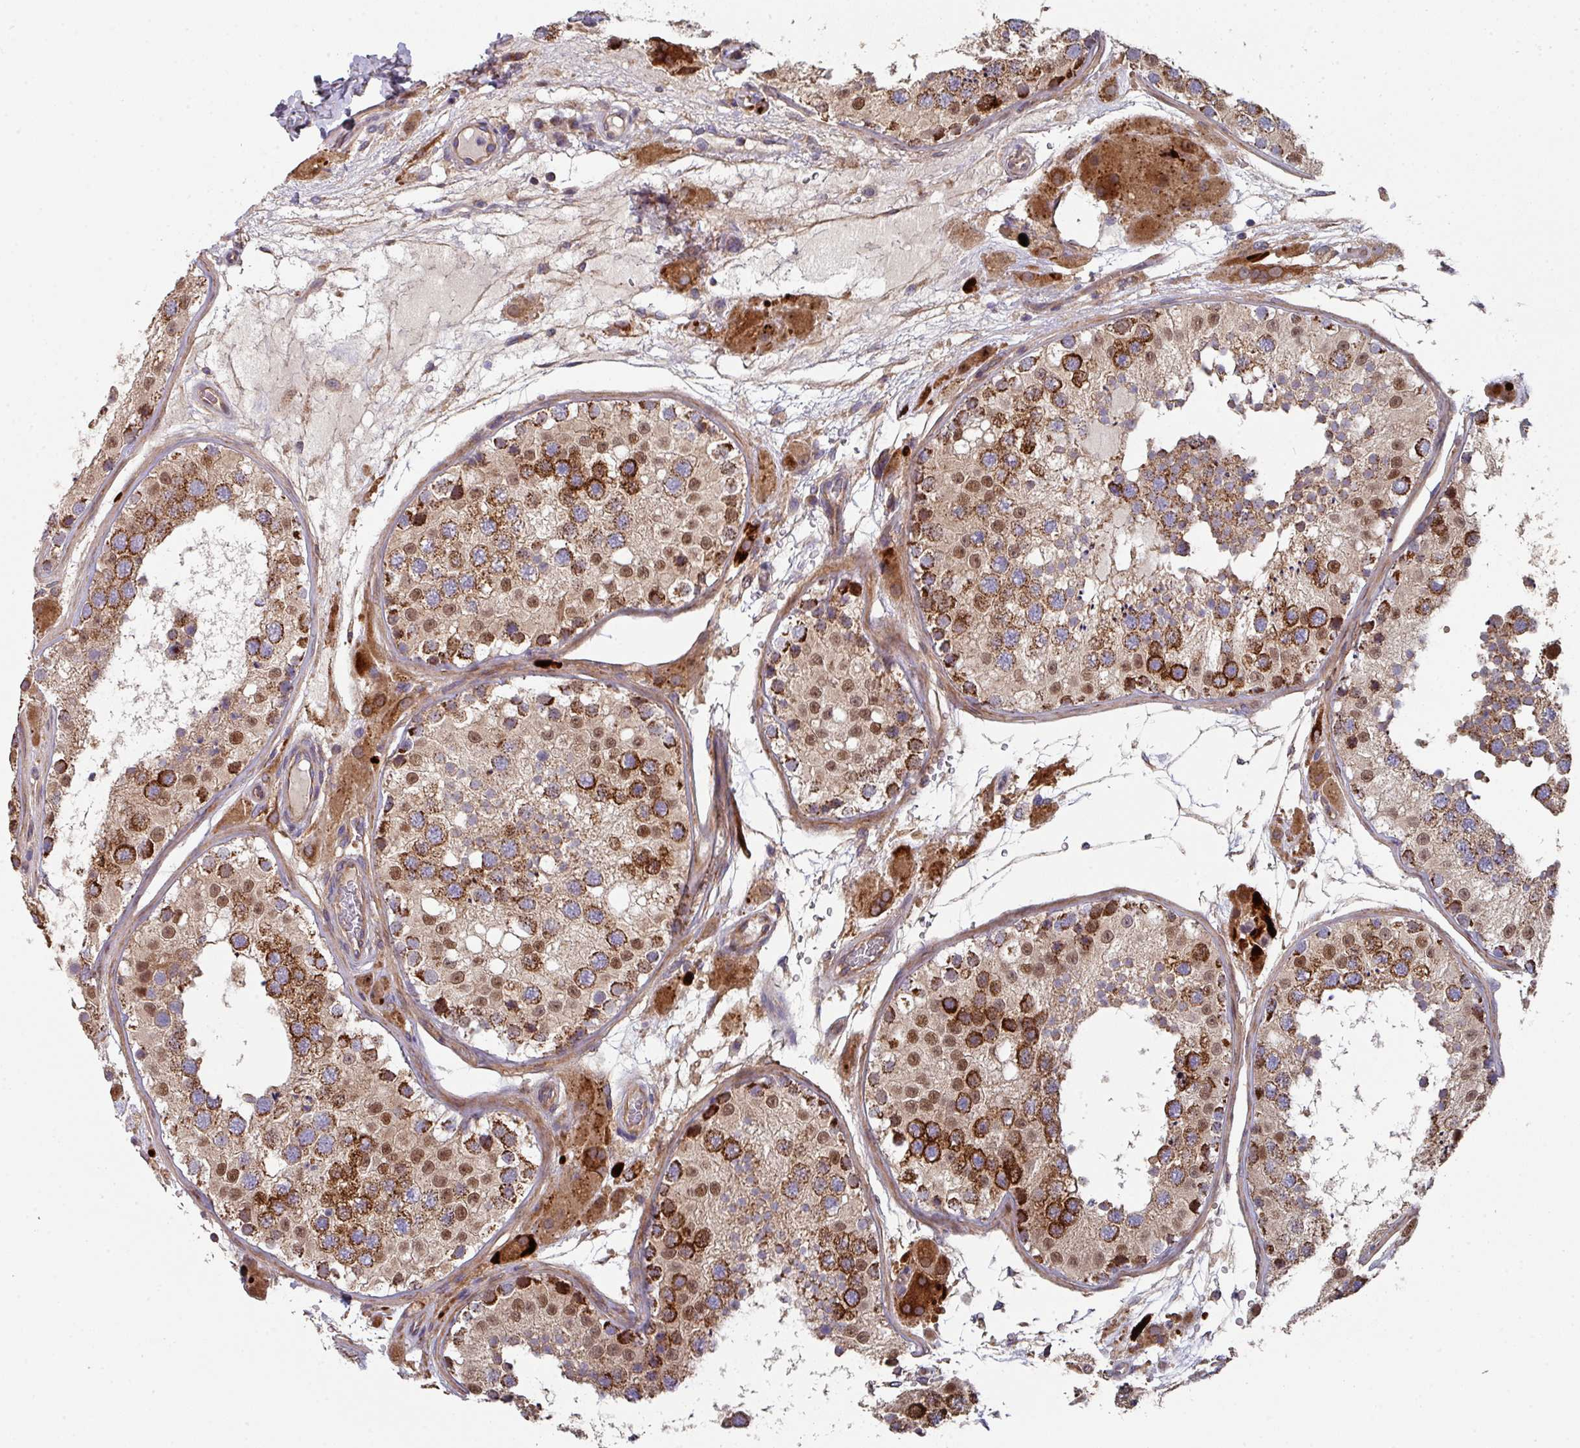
{"staining": {"intensity": "strong", "quantity": "25%-75%", "location": "cytoplasmic/membranous,nuclear"}, "tissue": "testis", "cell_type": "Cells in seminiferous ducts", "image_type": "normal", "snomed": [{"axis": "morphology", "description": "Normal tissue, NOS"}, {"axis": "topography", "description": "Testis"}], "caption": "An immunohistochemistry histopathology image of benign tissue is shown. Protein staining in brown shows strong cytoplasmic/membranous,nuclear positivity in testis within cells in seminiferous ducts. The protein is stained brown, and the nuclei are stained in blue (DAB IHC with brightfield microscopy, high magnification).", "gene": "DCAF12L1", "patient": {"sex": "male", "age": 26}}